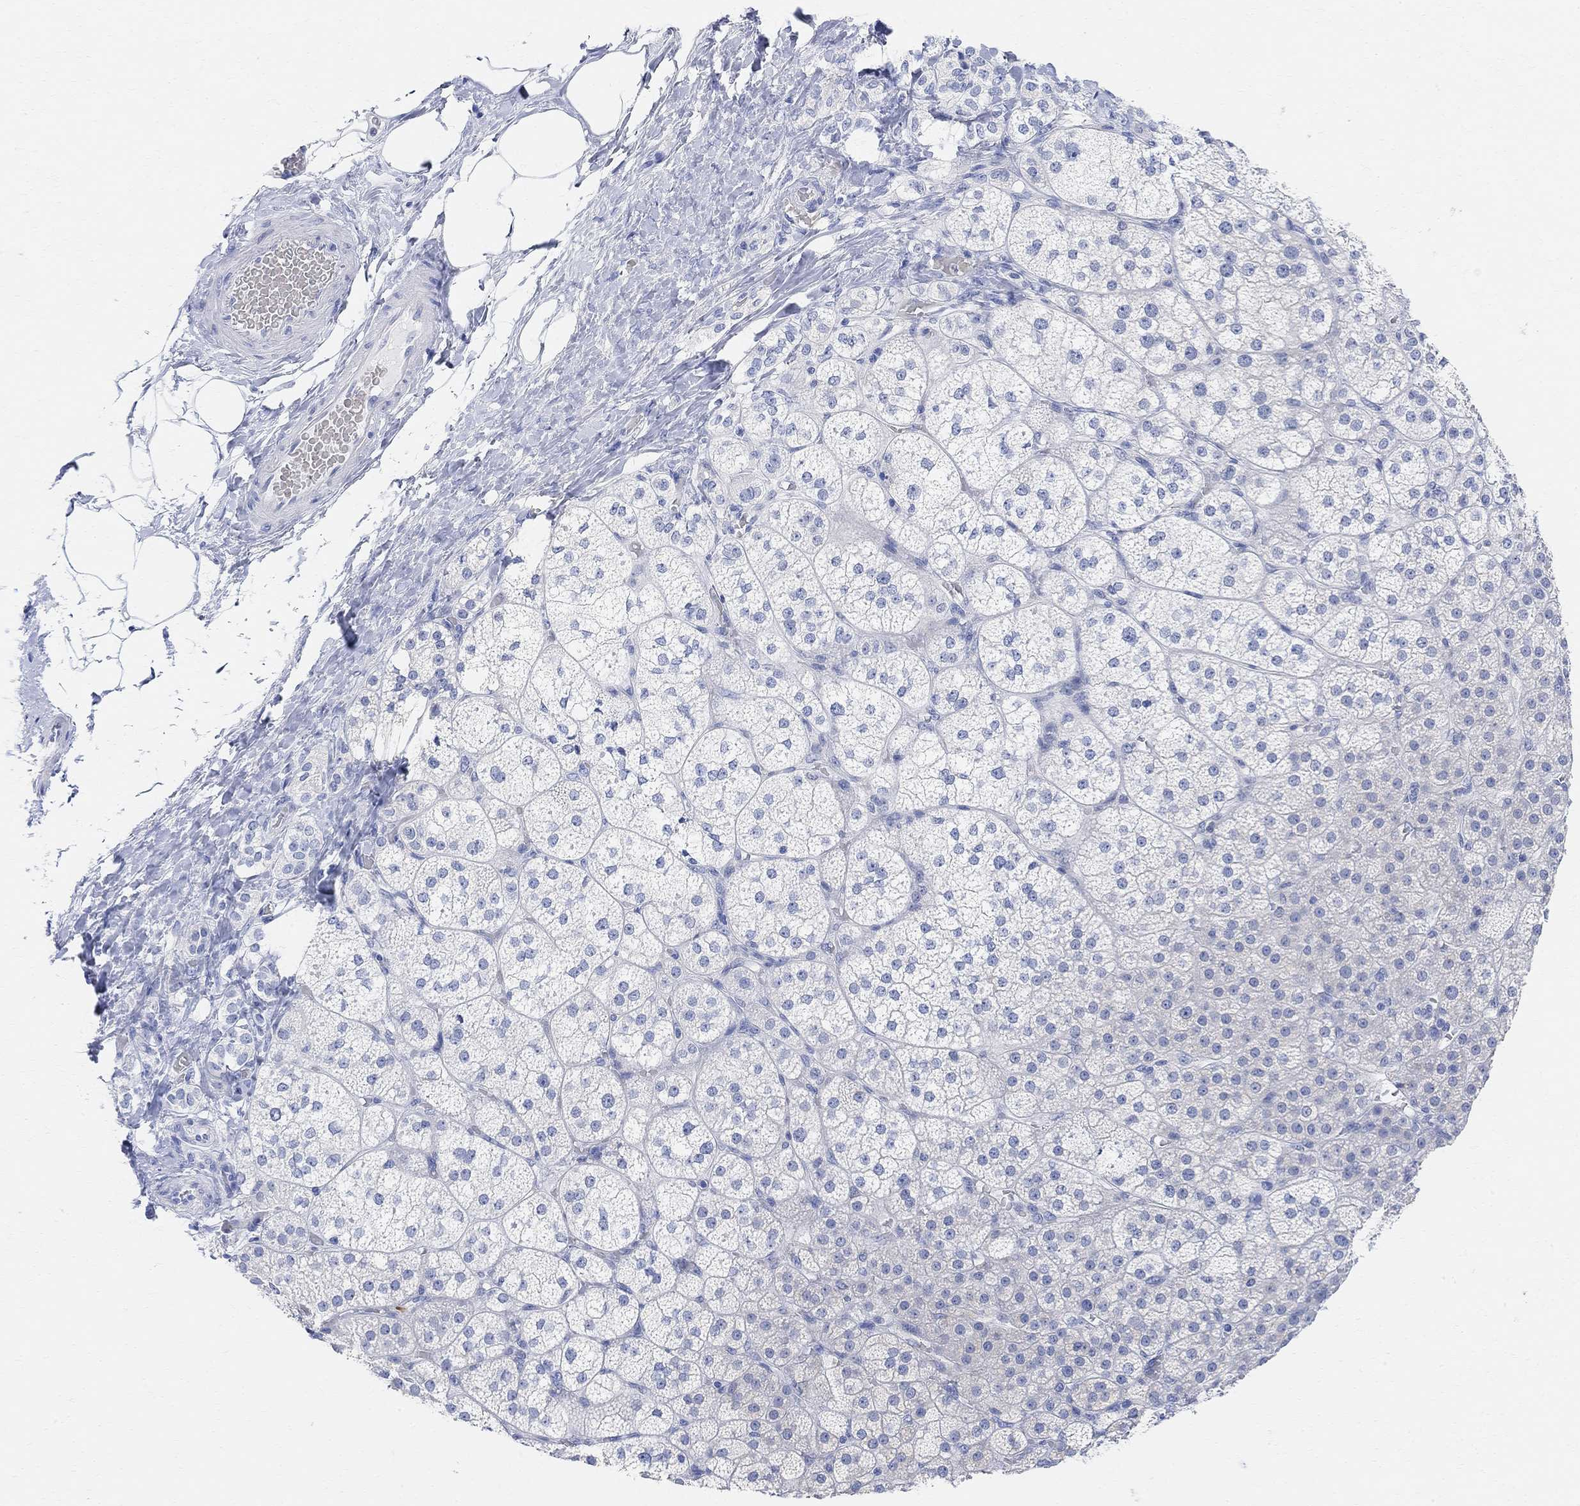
{"staining": {"intensity": "negative", "quantity": "none", "location": "none"}, "tissue": "adrenal gland", "cell_type": "Glandular cells", "image_type": "normal", "snomed": [{"axis": "morphology", "description": "Normal tissue, NOS"}, {"axis": "topography", "description": "Adrenal gland"}], "caption": "Immunohistochemistry of unremarkable adrenal gland reveals no staining in glandular cells.", "gene": "RETNLB", "patient": {"sex": "female", "age": 60}}